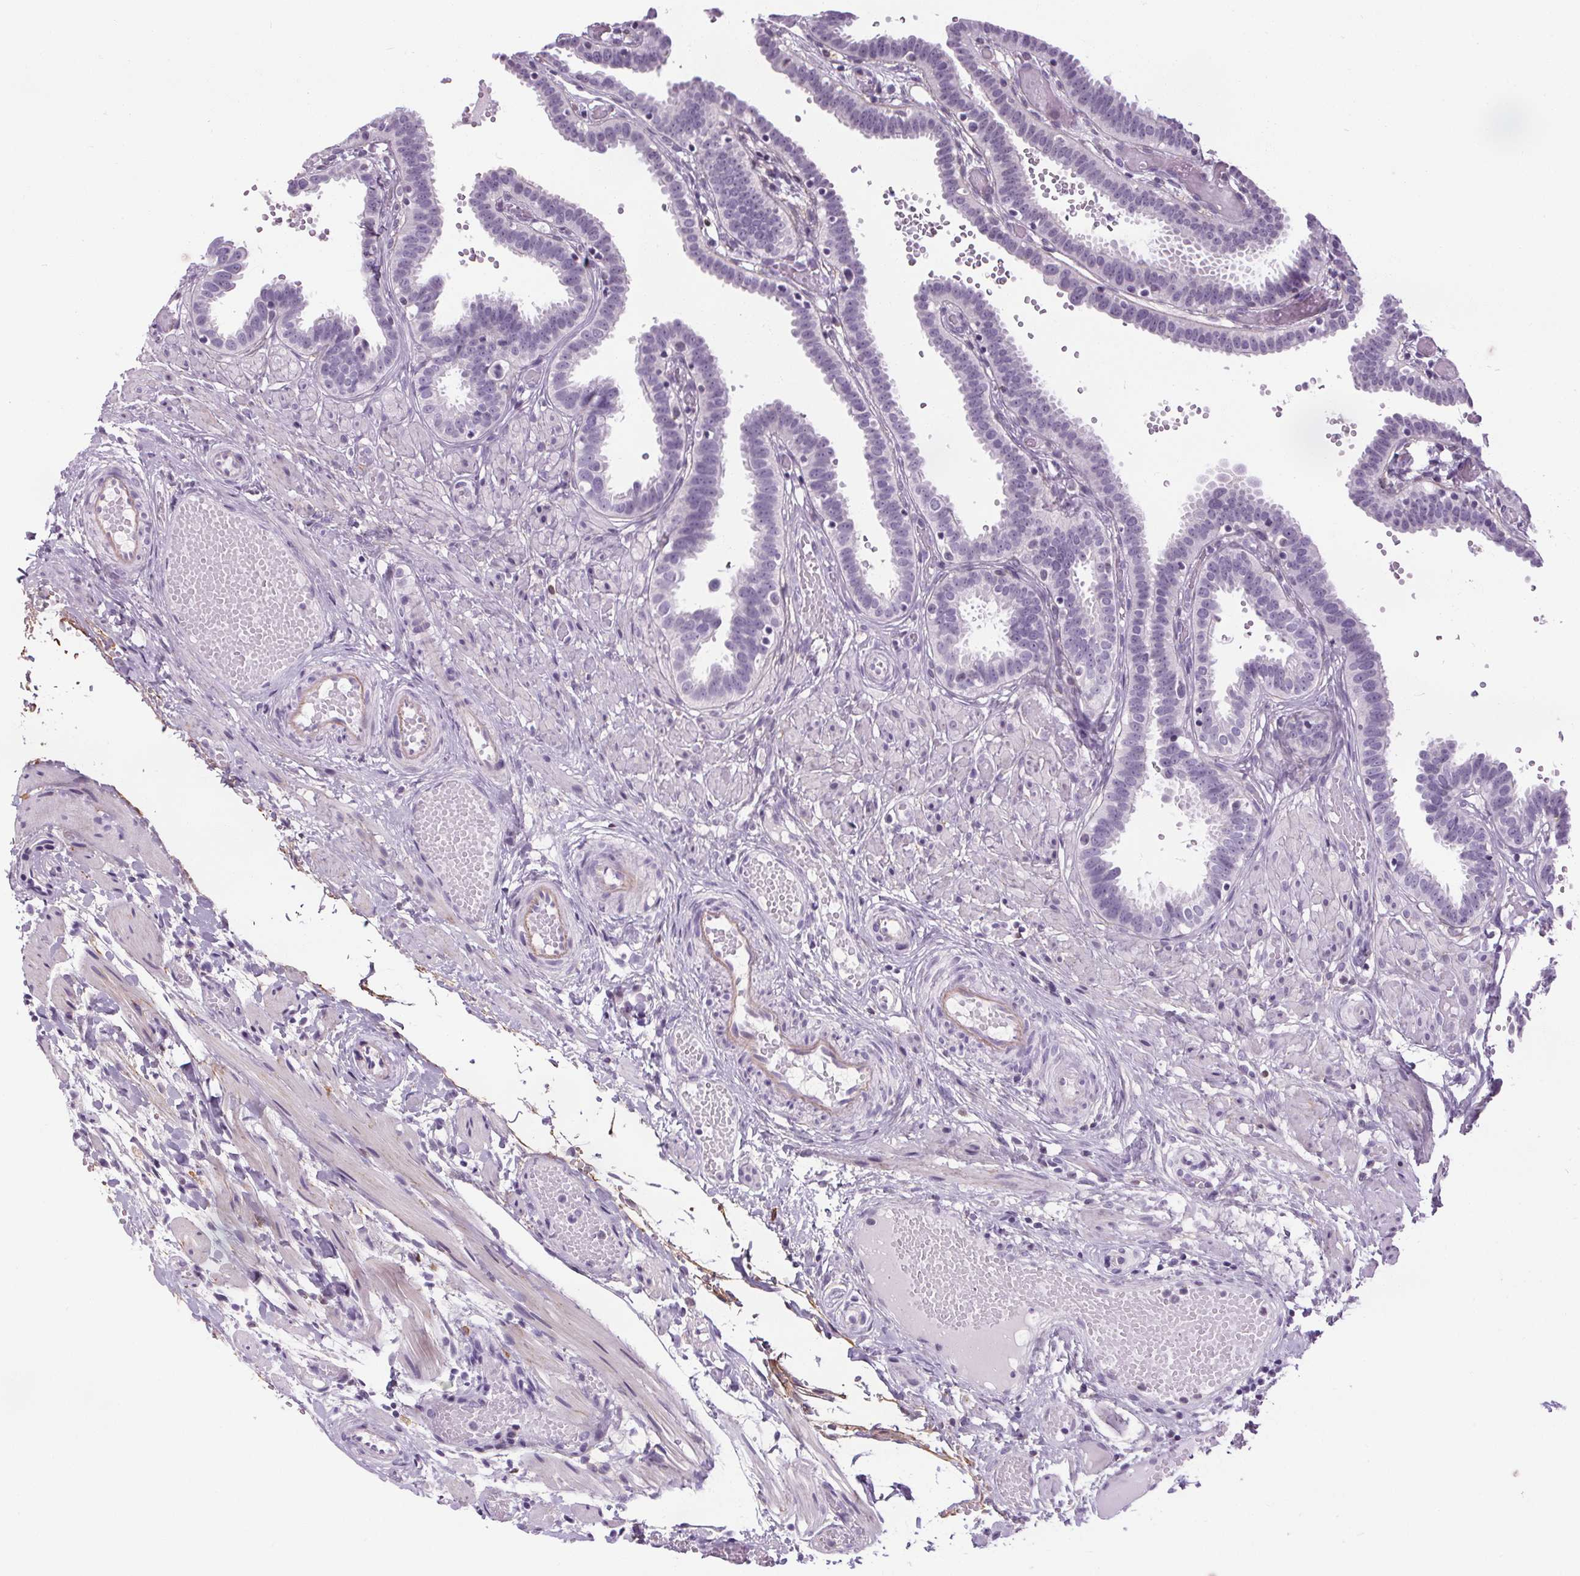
{"staining": {"intensity": "negative", "quantity": "none", "location": "none"}, "tissue": "fallopian tube", "cell_type": "Glandular cells", "image_type": "normal", "snomed": [{"axis": "morphology", "description": "Normal tissue, NOS"}, {"axis": "topography", "description": "Fallopian tube"}], "caption": "DAB immunohistochemical staining of benign human fallopian tube demonstrates no significant staining in glandular cells.", "gene": "TMEM240", "patient": {"sex": "female", "age": 37}}